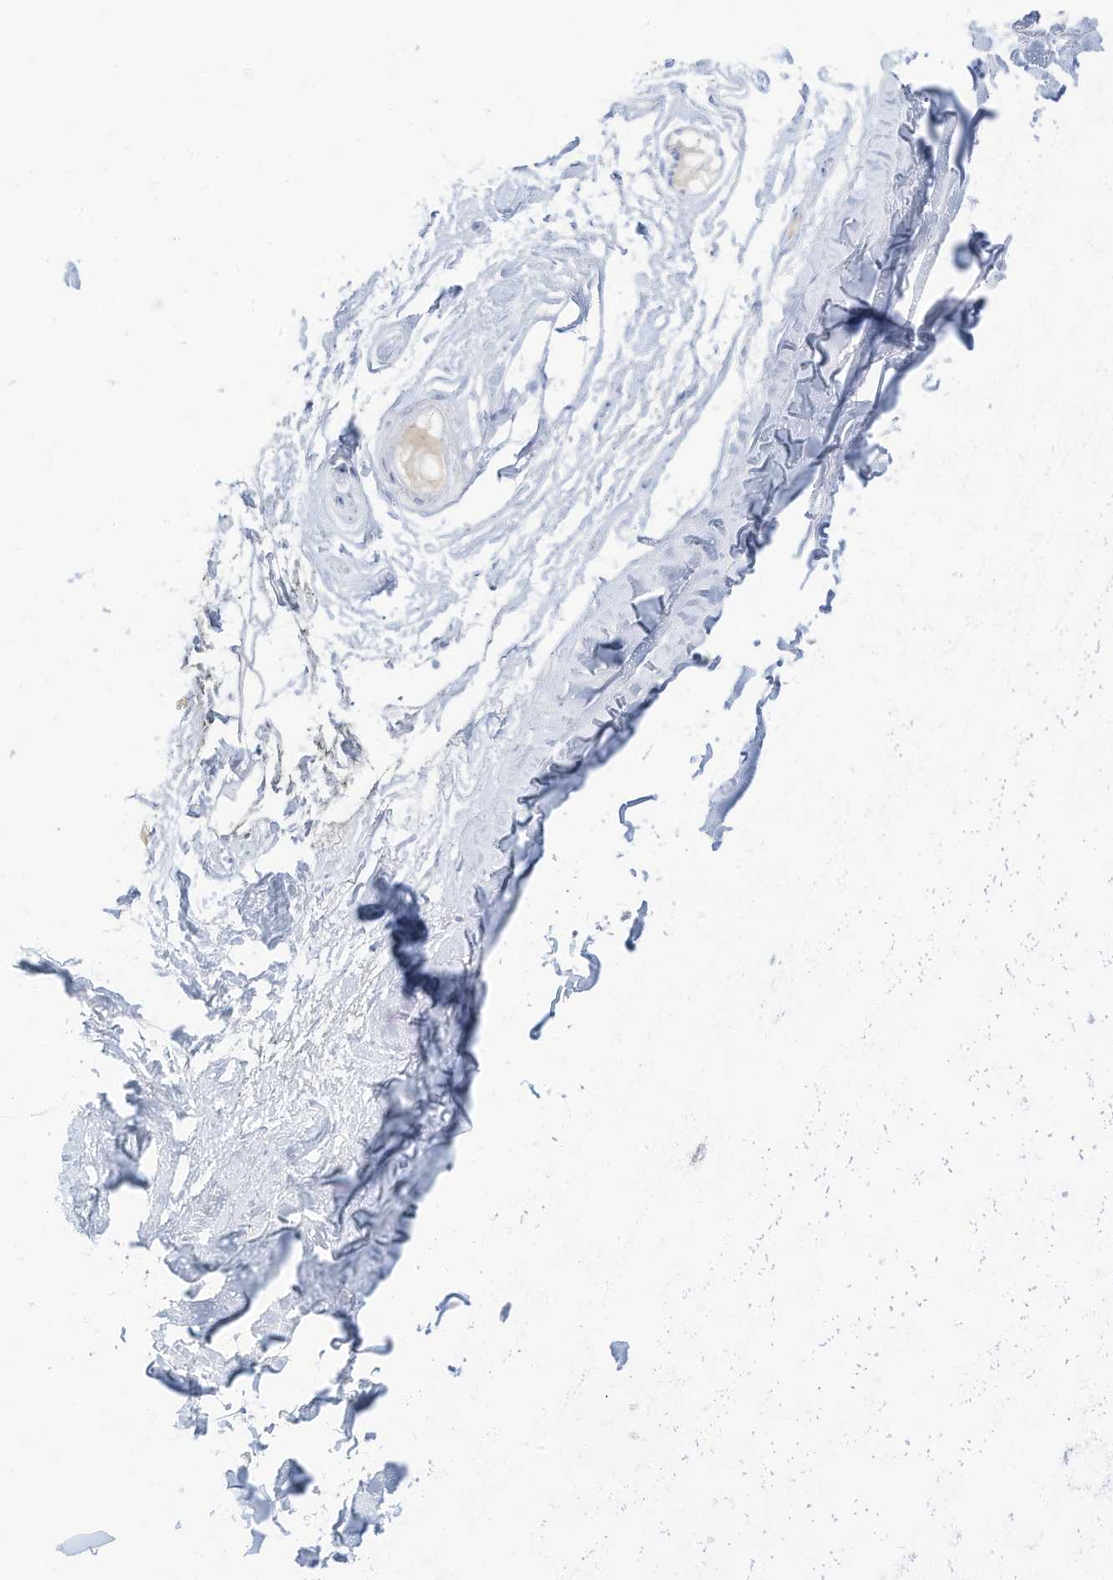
{"staining": {"intensity": "weak", "quantity": "25%-75%", "location": "cytoplasmic/membranous"}, "tissue": "adipose tissue", "cell_type": "Adipocytes", "image_type": "normal", "snomed": [{"axis": "morphology", "description": "Normal tissue, NOS"}, {"axis": "morphology", "description": "Basal cell carcinoma"}, {"axis": "topography", "description": "Skin"}], "caption": "Human adipose tissue stained for a protein (brown) exhibits weak cytoplasmic/membranous positive staining in approximately 25%-75% of adipocytes.", "gene": "HSD17B13", "patient": {"sex": "female", "age": 89}}